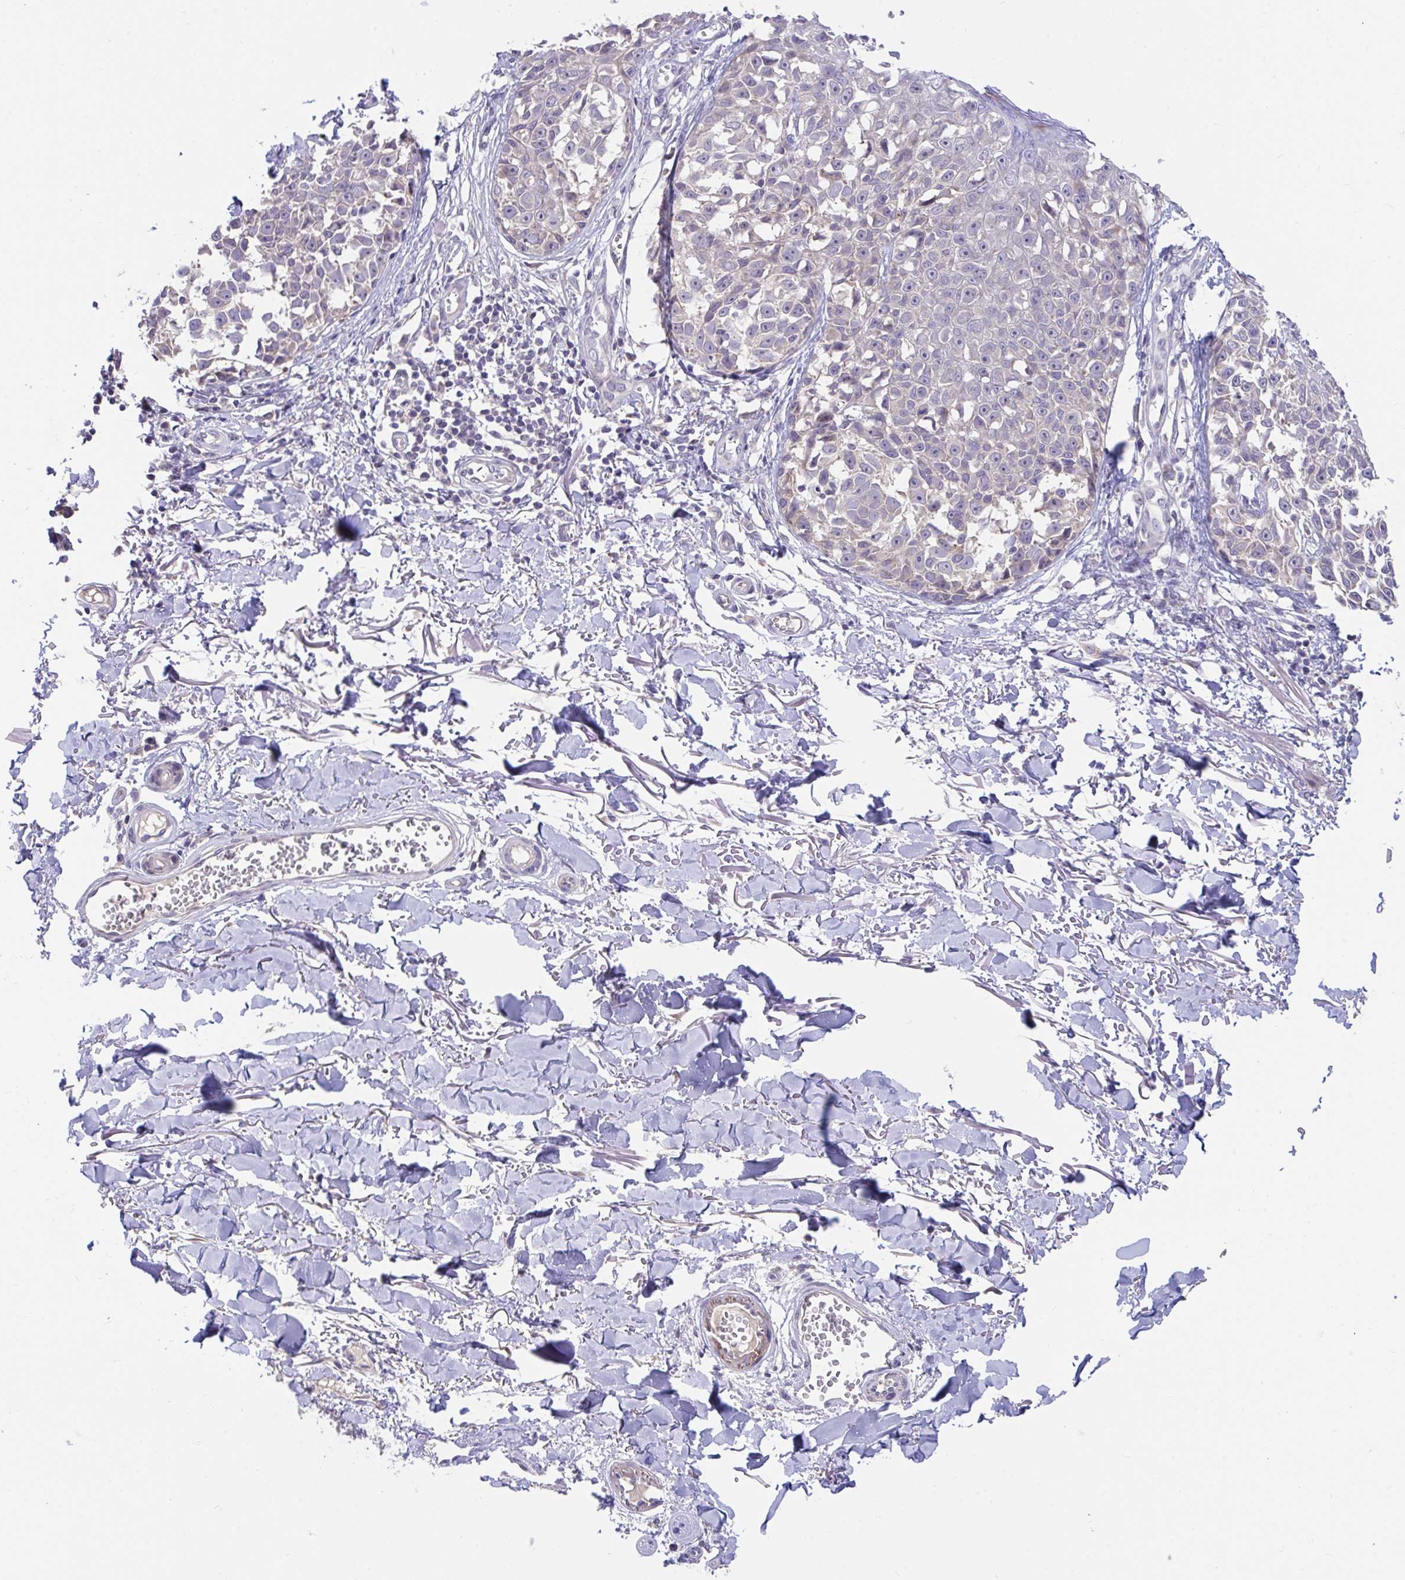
{"staining": {"intensity": "negative", "quantity": "none", "location": "none"}, "tissue": "melanoma", "cell_type": "Tumor cells", "image_type": "cancer", "snomed": [{"axis": "morphology", "description": "Malignant melanoma, NOS"}, {"axis": "topography", "description": "Skin"}], "caption": "Immunohistochemistry of melanoma reveals no expression in tumor cells.", "gene": "SUSD4", "patient": {"sex": "male", "age": 73}}